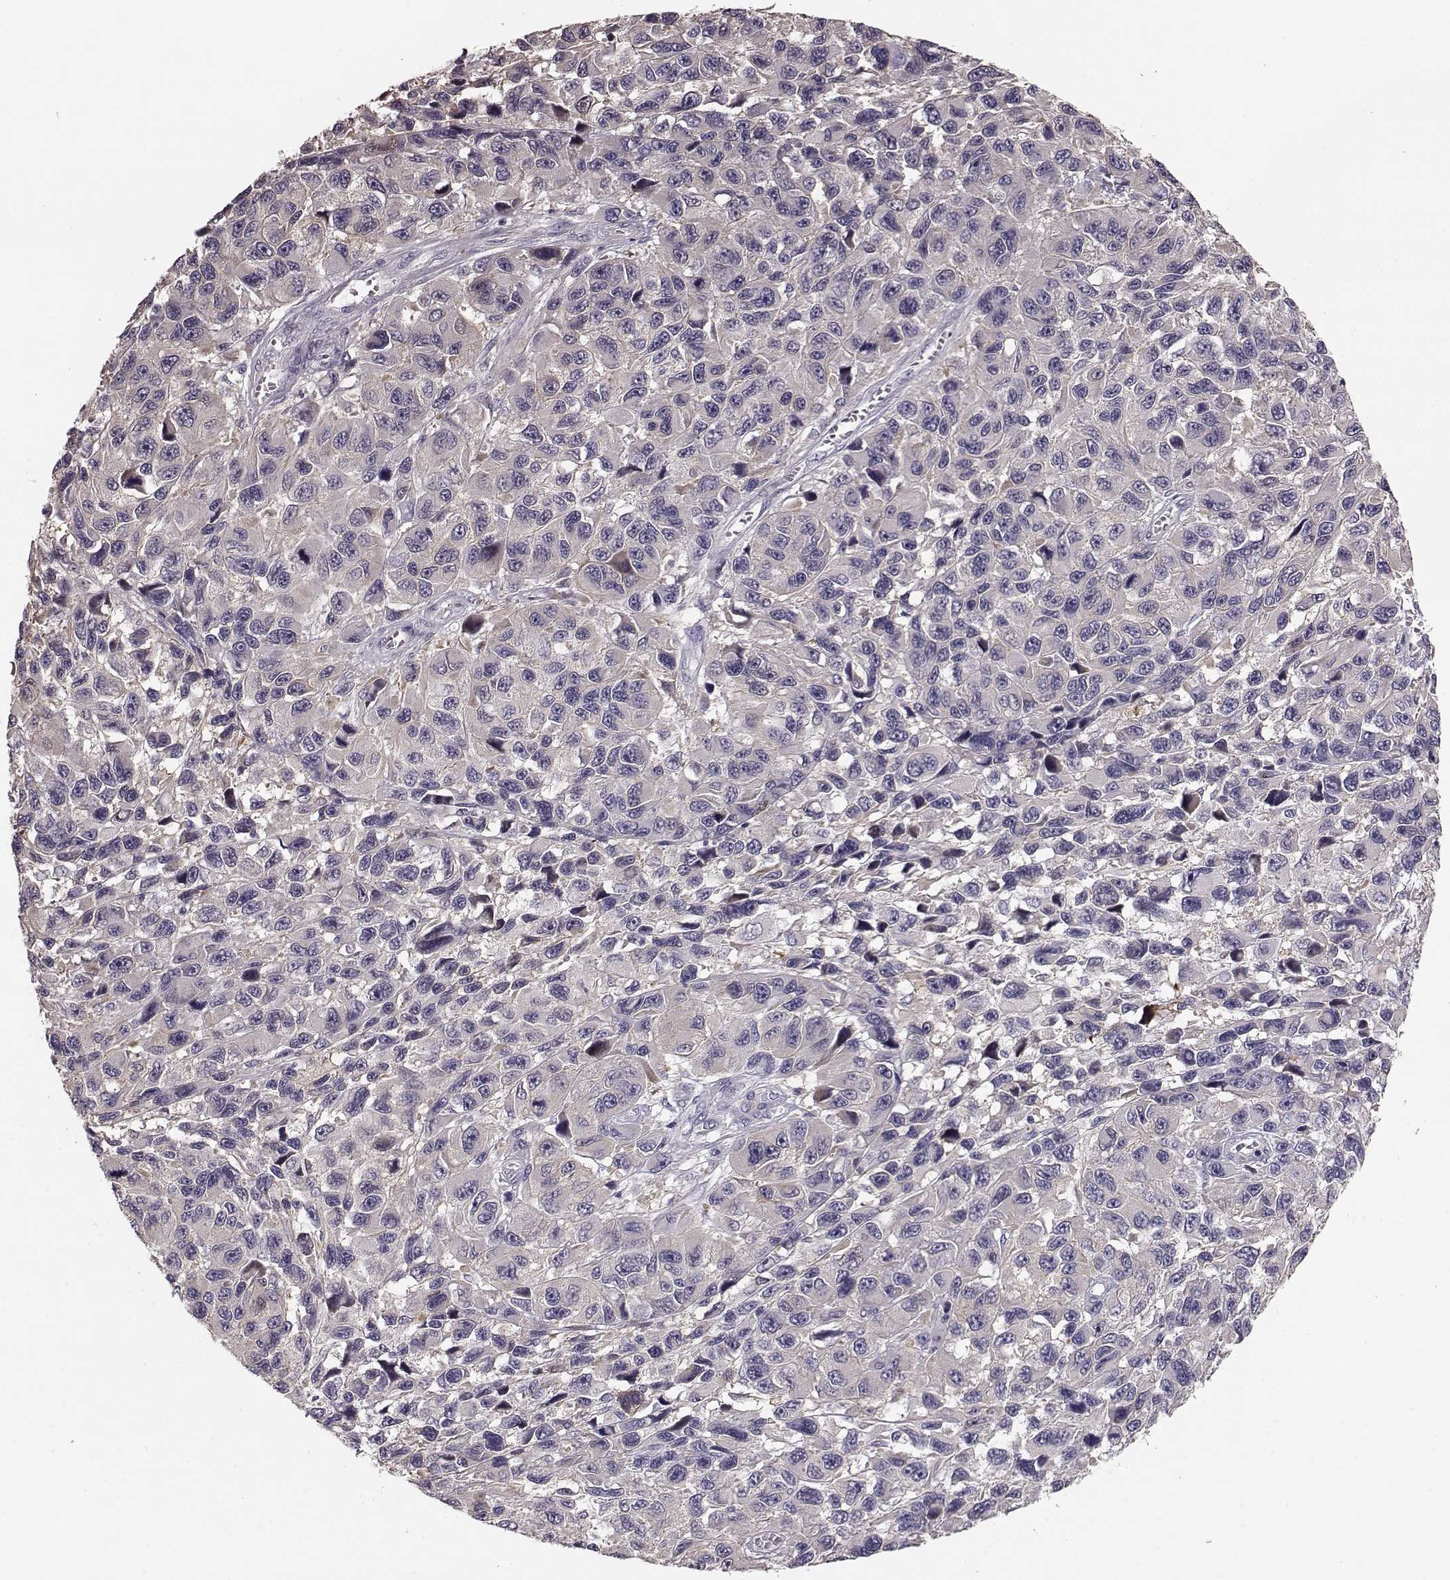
{"staining": {"intensity": "negative", "quantity": "none", "location": "none"}, "tissue": "melanoma", "cell_type": "Tumor cells", "image_type": "cancer", "snomed": [{"axis": "morphology", "description": "Malignant melanoma, NOS"}, {"axis": "topography", "description": "Skin"}], "caption": "DAB (3,3'-diaminobenzidine) immunohistochemical staining of malignant melanoma exhibits no significant expression in tumor cells.", "gene": "GPR50", "patient": {"sex": "male", "age": 53}}